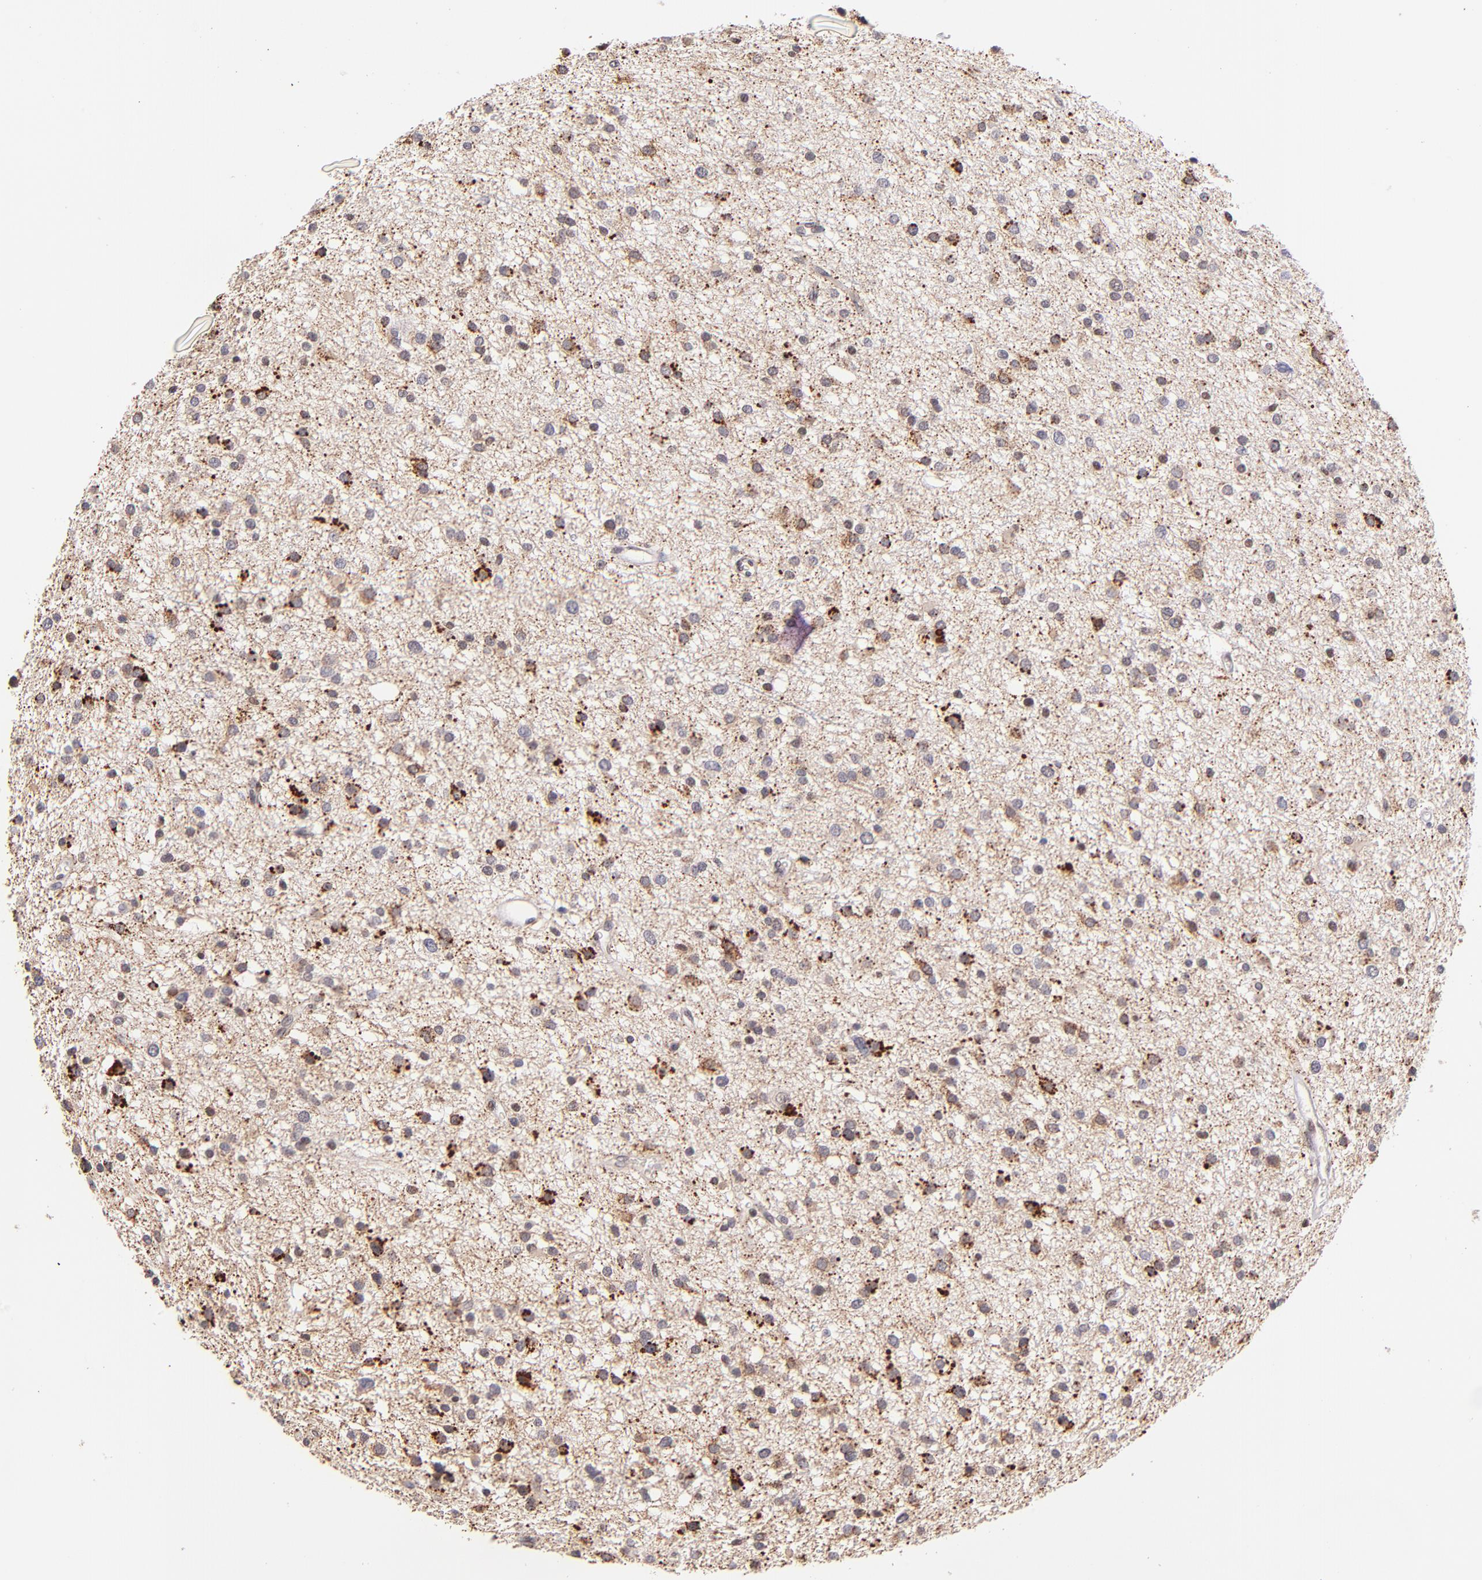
{"staining": {"intensity": "moderate", "quantity": ">75%", "location": "nuclear"}, "tissue": "glioma", "cell_type": "Tumor cells", "image_type": "cancer", "snomed": [{"axis": "morphology", "description": "Glioma, malignant, Low grade"}, {"axis": "topography", "description": "Brain"}], "caption": "DAB immunohistochemical staining of human glioma displays moderate nuclear protein expression in approximately >75% of tumor cells.", "gene": "MIDEAS", "patient": {"sex": "female", "age": 36}}